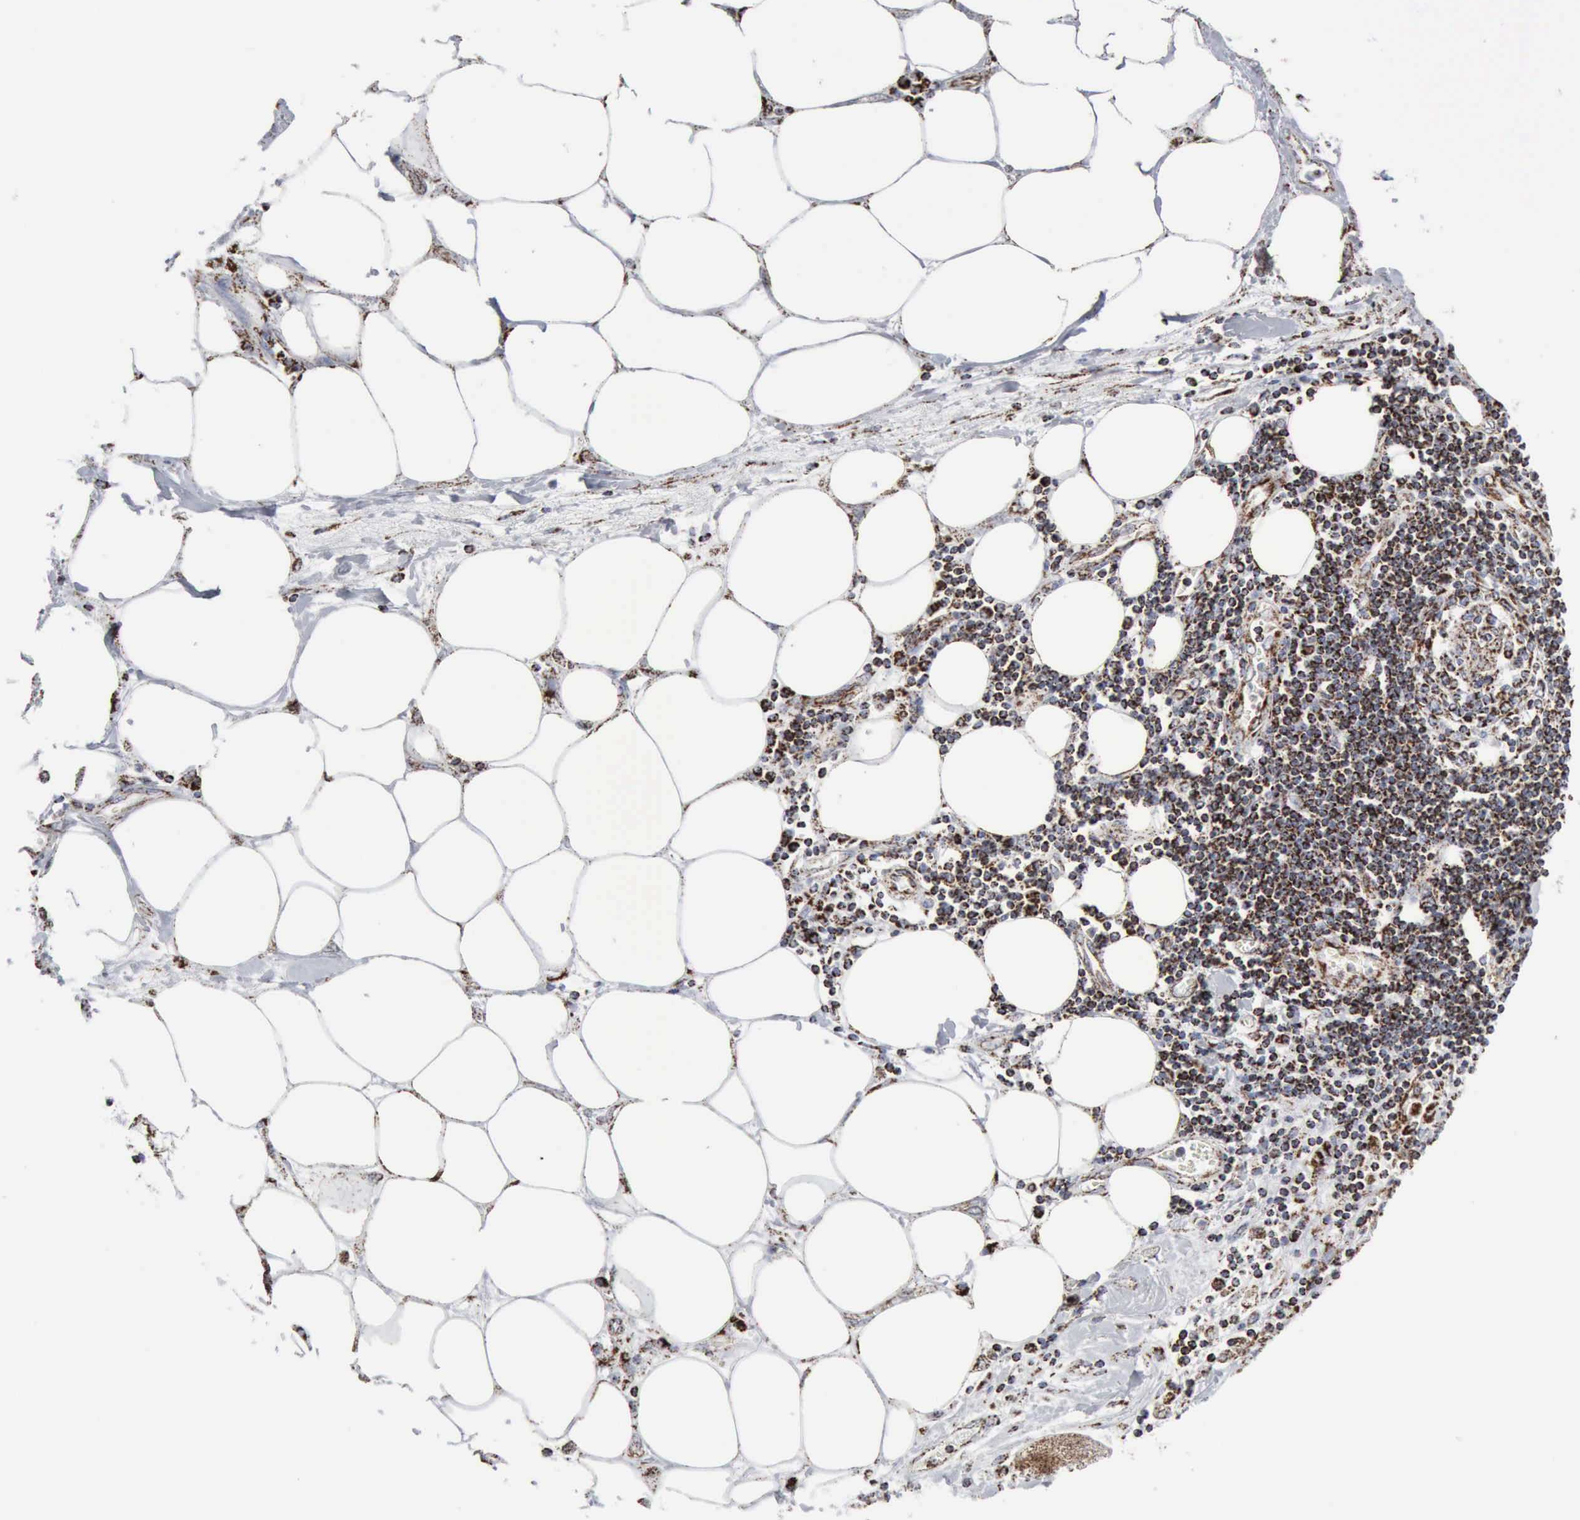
{"staining": {"intensity": "moderate", "quantity": ">75%", "location": "cytoplasmic/membranous"}, "tissue": "pancreatic cancer", "cell_type": "Tumor cells", "image_type": "cancer", "snomed": [{"axis": "morphology", "description": "Adenocarcinoma, NOS"}, {"axis": "topography", "description": "Pancreas"}, {"axis": "topography", "description": "Stomach, upper"}], "caption": "Immunohistochemical staining of adenocarcinoma (pancreatic) reveals medium levels of moderate cytoplasmic/membranous protein staining in approximately >75% of tumor cells. Immunohistochemistry (ihc) stains the protein in brown and the nuclei are stained blue.", "gene": "ACO2", "patient": {"sex": "male", "age": 77}}